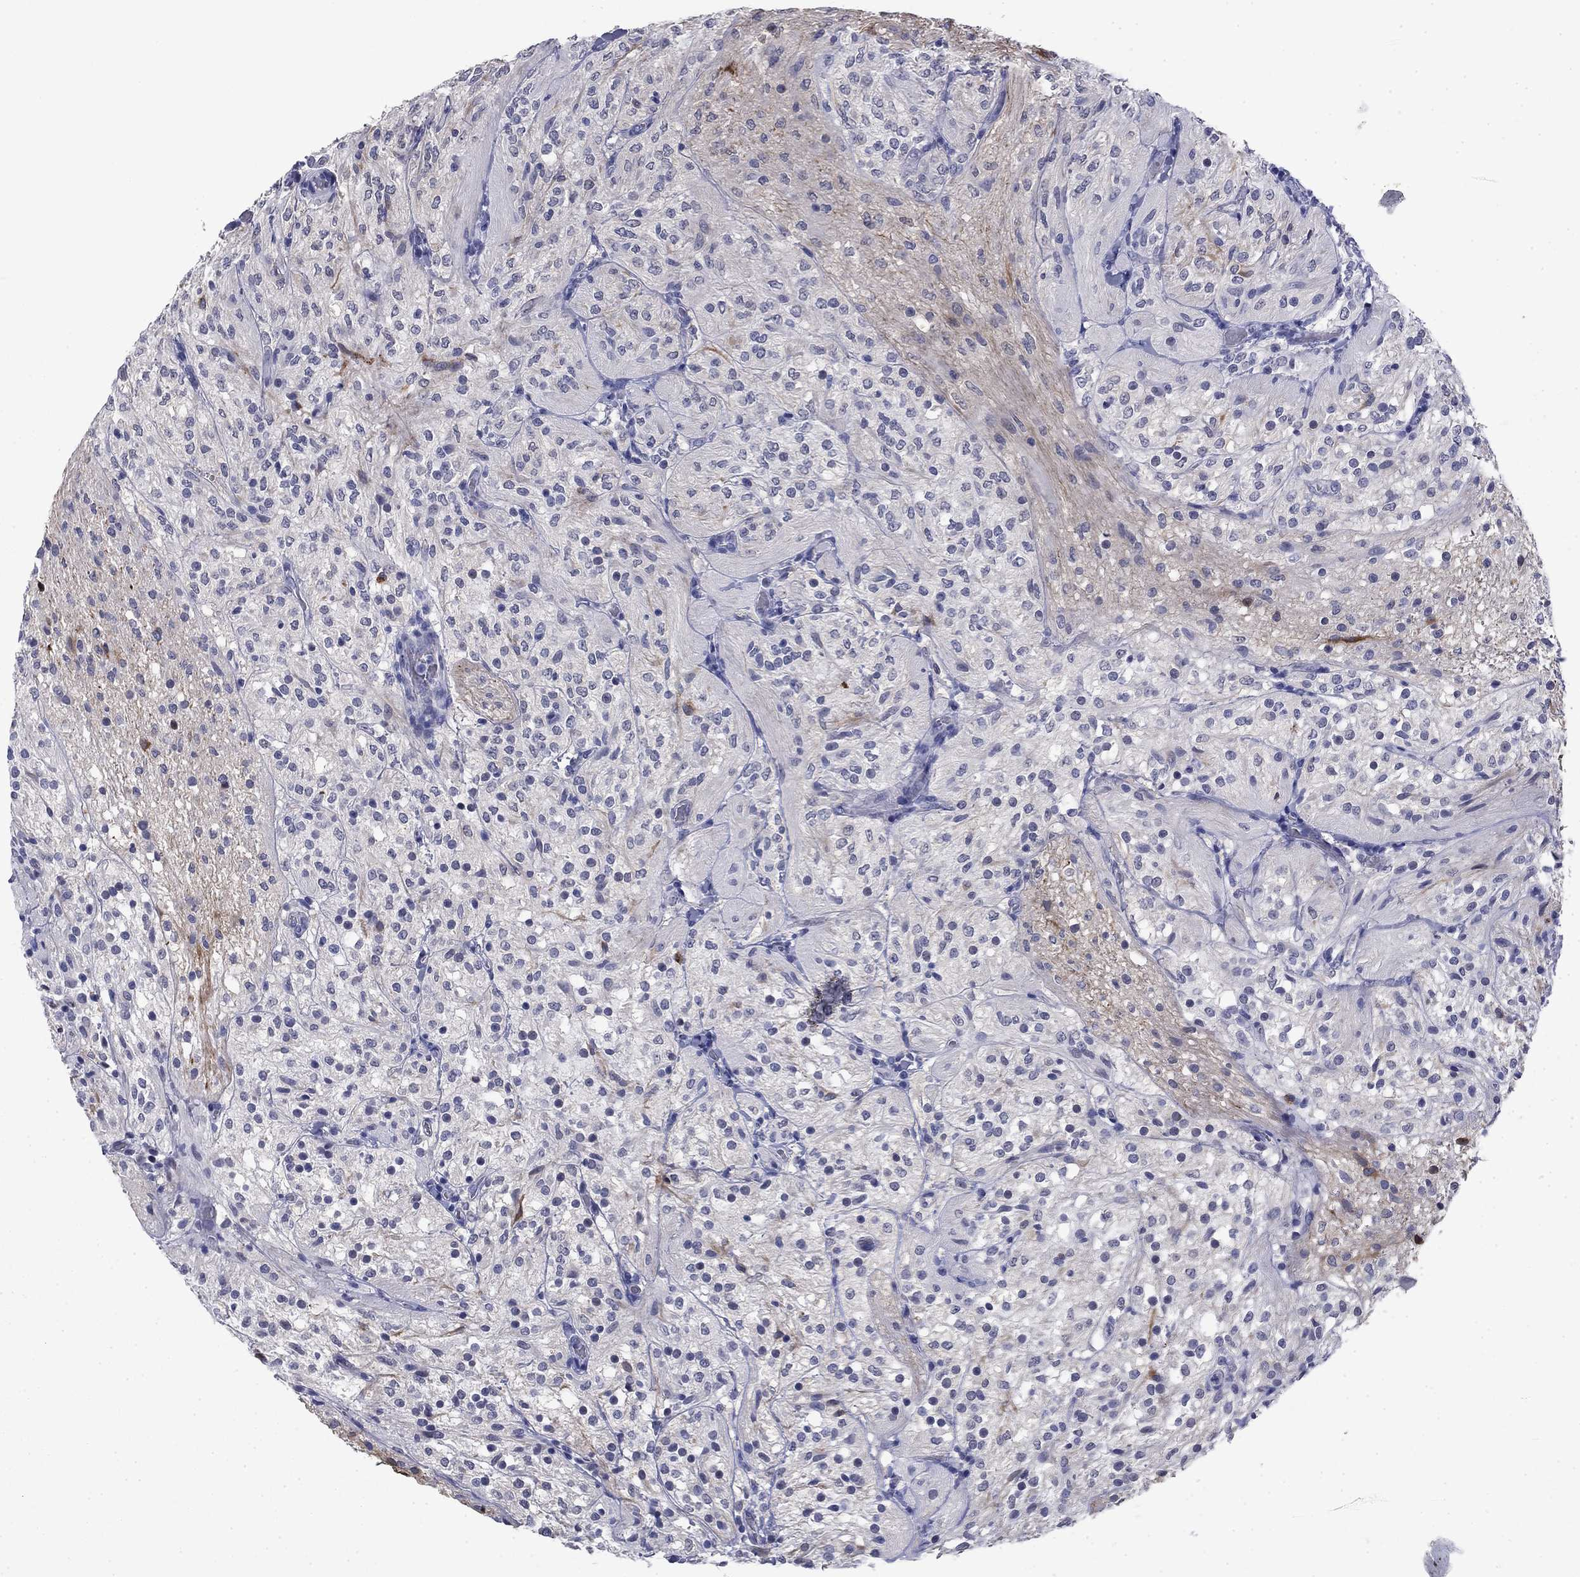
{"staining": {"intensity": "negative", "quantity": "none", "location": "none"}, "tissue": "glioma", "cell_type": "Tumor cells", "image_type": "cancer", "snomed": [{"axis": "morphology", "description": "Glioma, malignant, Low grade"}, {"axis": "topography", "description": "Brain"}], "caption": "Tumor cells show no significant positivity in malignant glioma (low-grade). (Stains: DAB (3,3'-diaminobenzidine) IHC with hematoxylin counter stain, Microscopy: brightfield microscopy at high magnification).", "gene": "BCL2L14", "patient": {"sex": "male", "age": 3}}